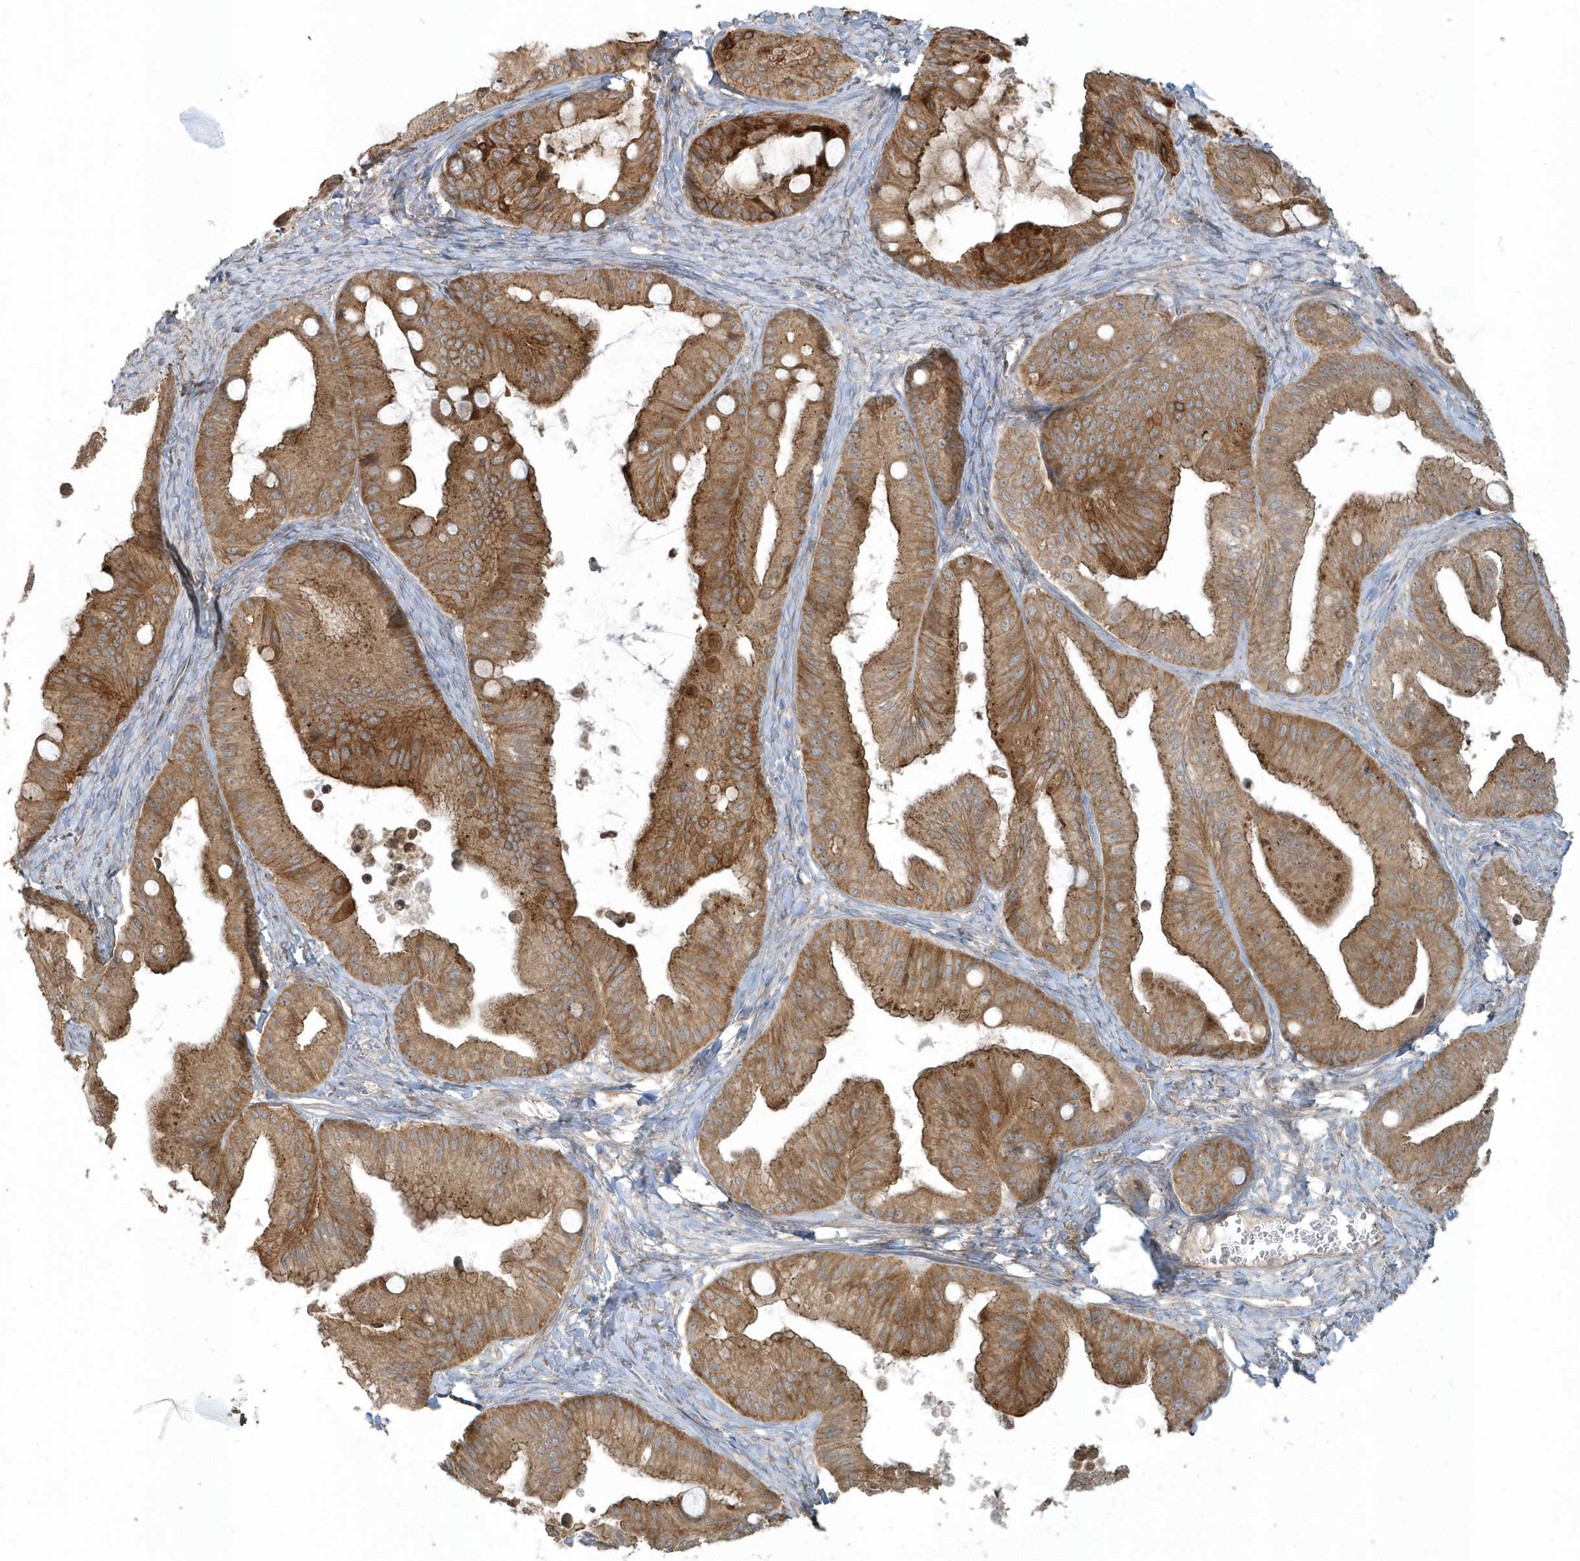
{"staining": {"intensity": "strong", "quantity": ">75%", "location": "cytoplasmic/membranous"}, "tissue": "ovarian cancer", "cell_type": "Tumor cells", "image_type": "cancer", "snomed": [{"axis": "morphology", "description": "Cystadenocarcinoma, mucinous, NOS"}, {"axis": "topography", "description": "Ovary"}], "caption": "Protein staining by immunohistochemistry (IHC) shows strong cytoplasmic/membranous positivity in about >75% of tumor cells in ovarian cancer. (Brightfield microscopy of DAB IHC at high magnification).", "gene": "STIM2", "patient": {"sex": "female", "age": 71}}